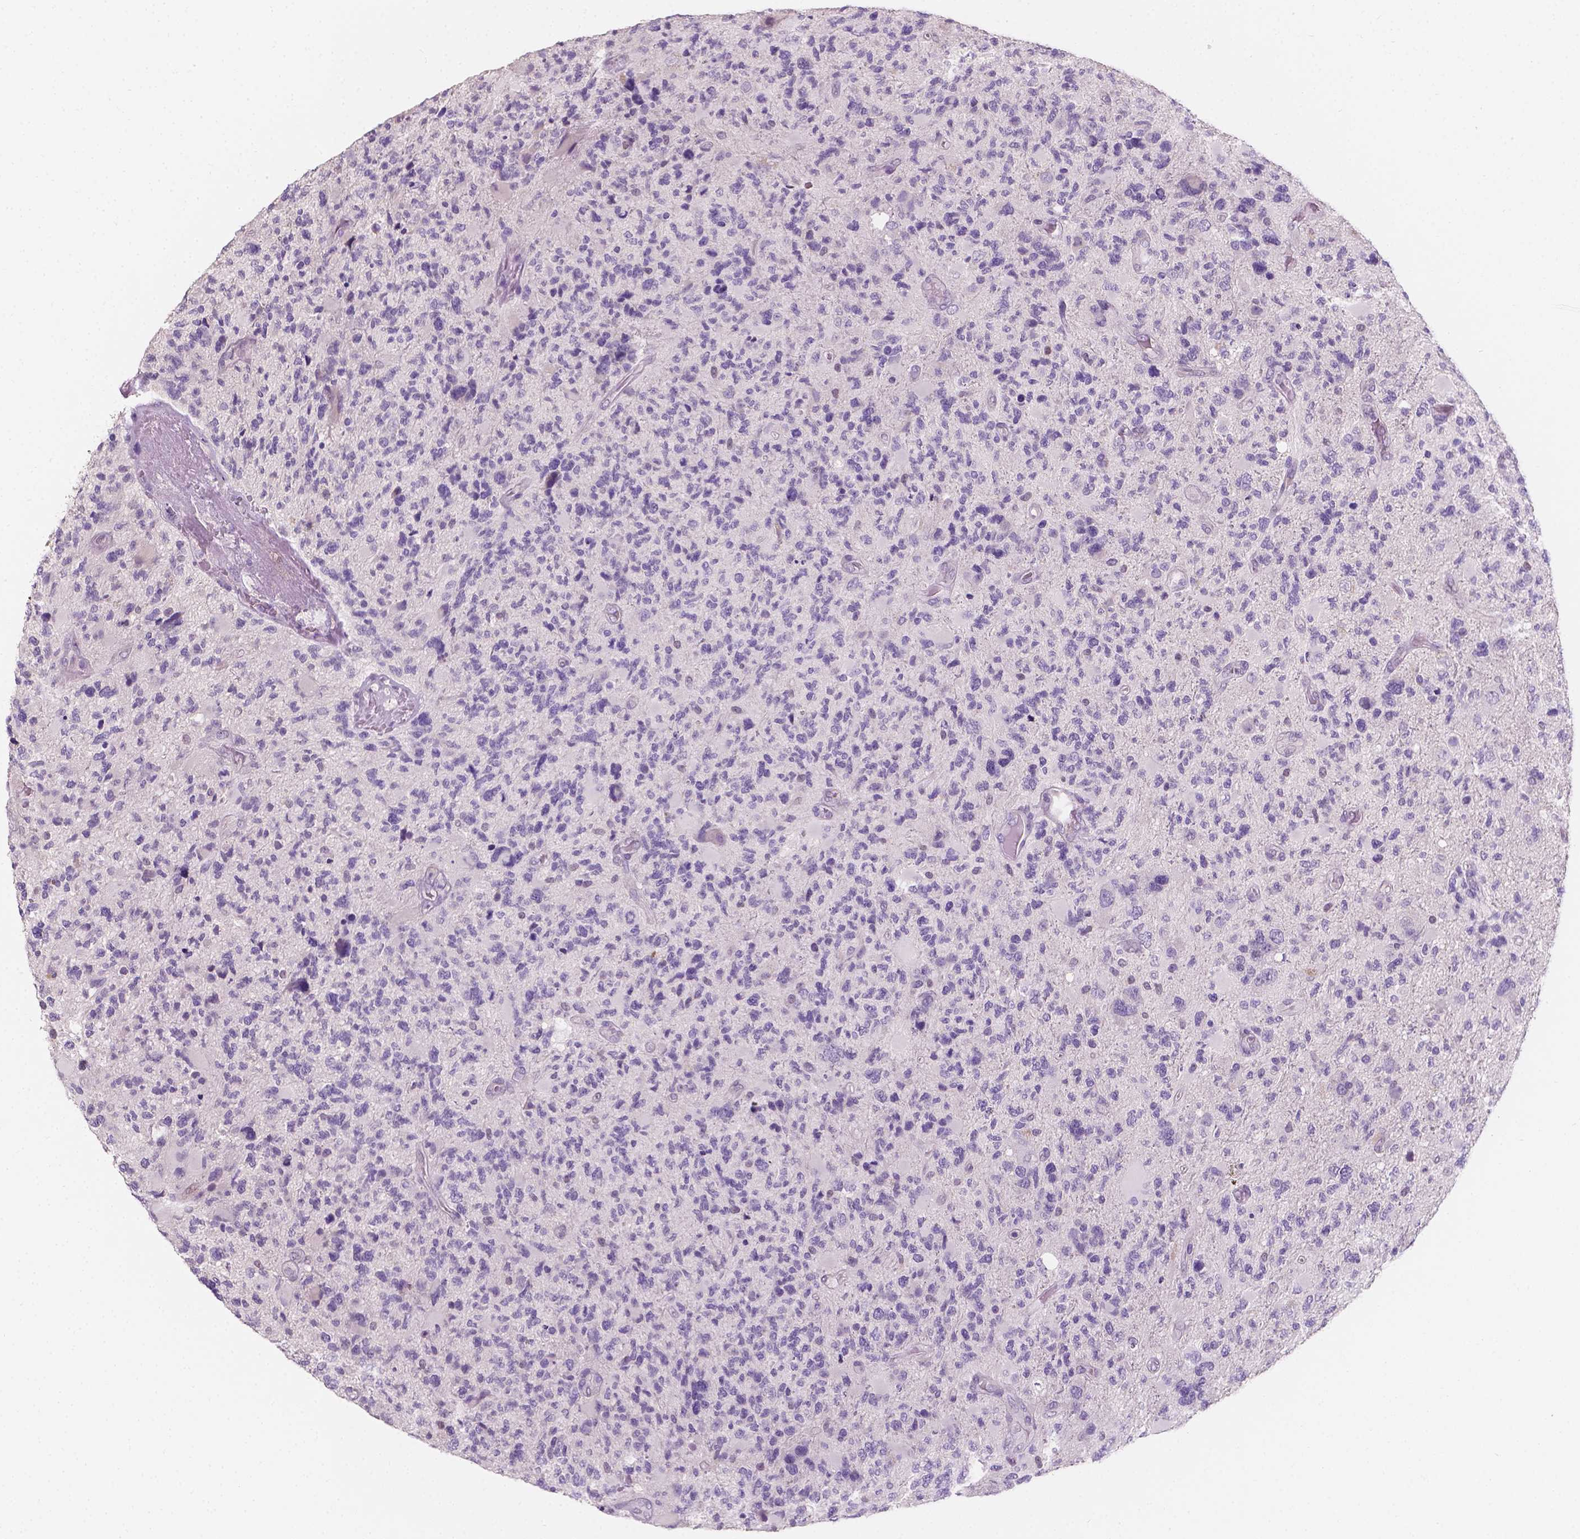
{"staining": {"intensity": "negative", "quantity": "none", "location": "none"}, "tissue": "glioma", "cell_type": "Tumor cells", "image_type": "cancer", "snomed": [{"axis": "morphology", "description": "Glioma, malignant, High grade"}, {"axis": "topography", "description": "Brain"}], "caption": "Tumor cells are negative for brown protein staining in glioma.", "gene": "TAL1", "patient": {"sex": "female", "age": 71}}